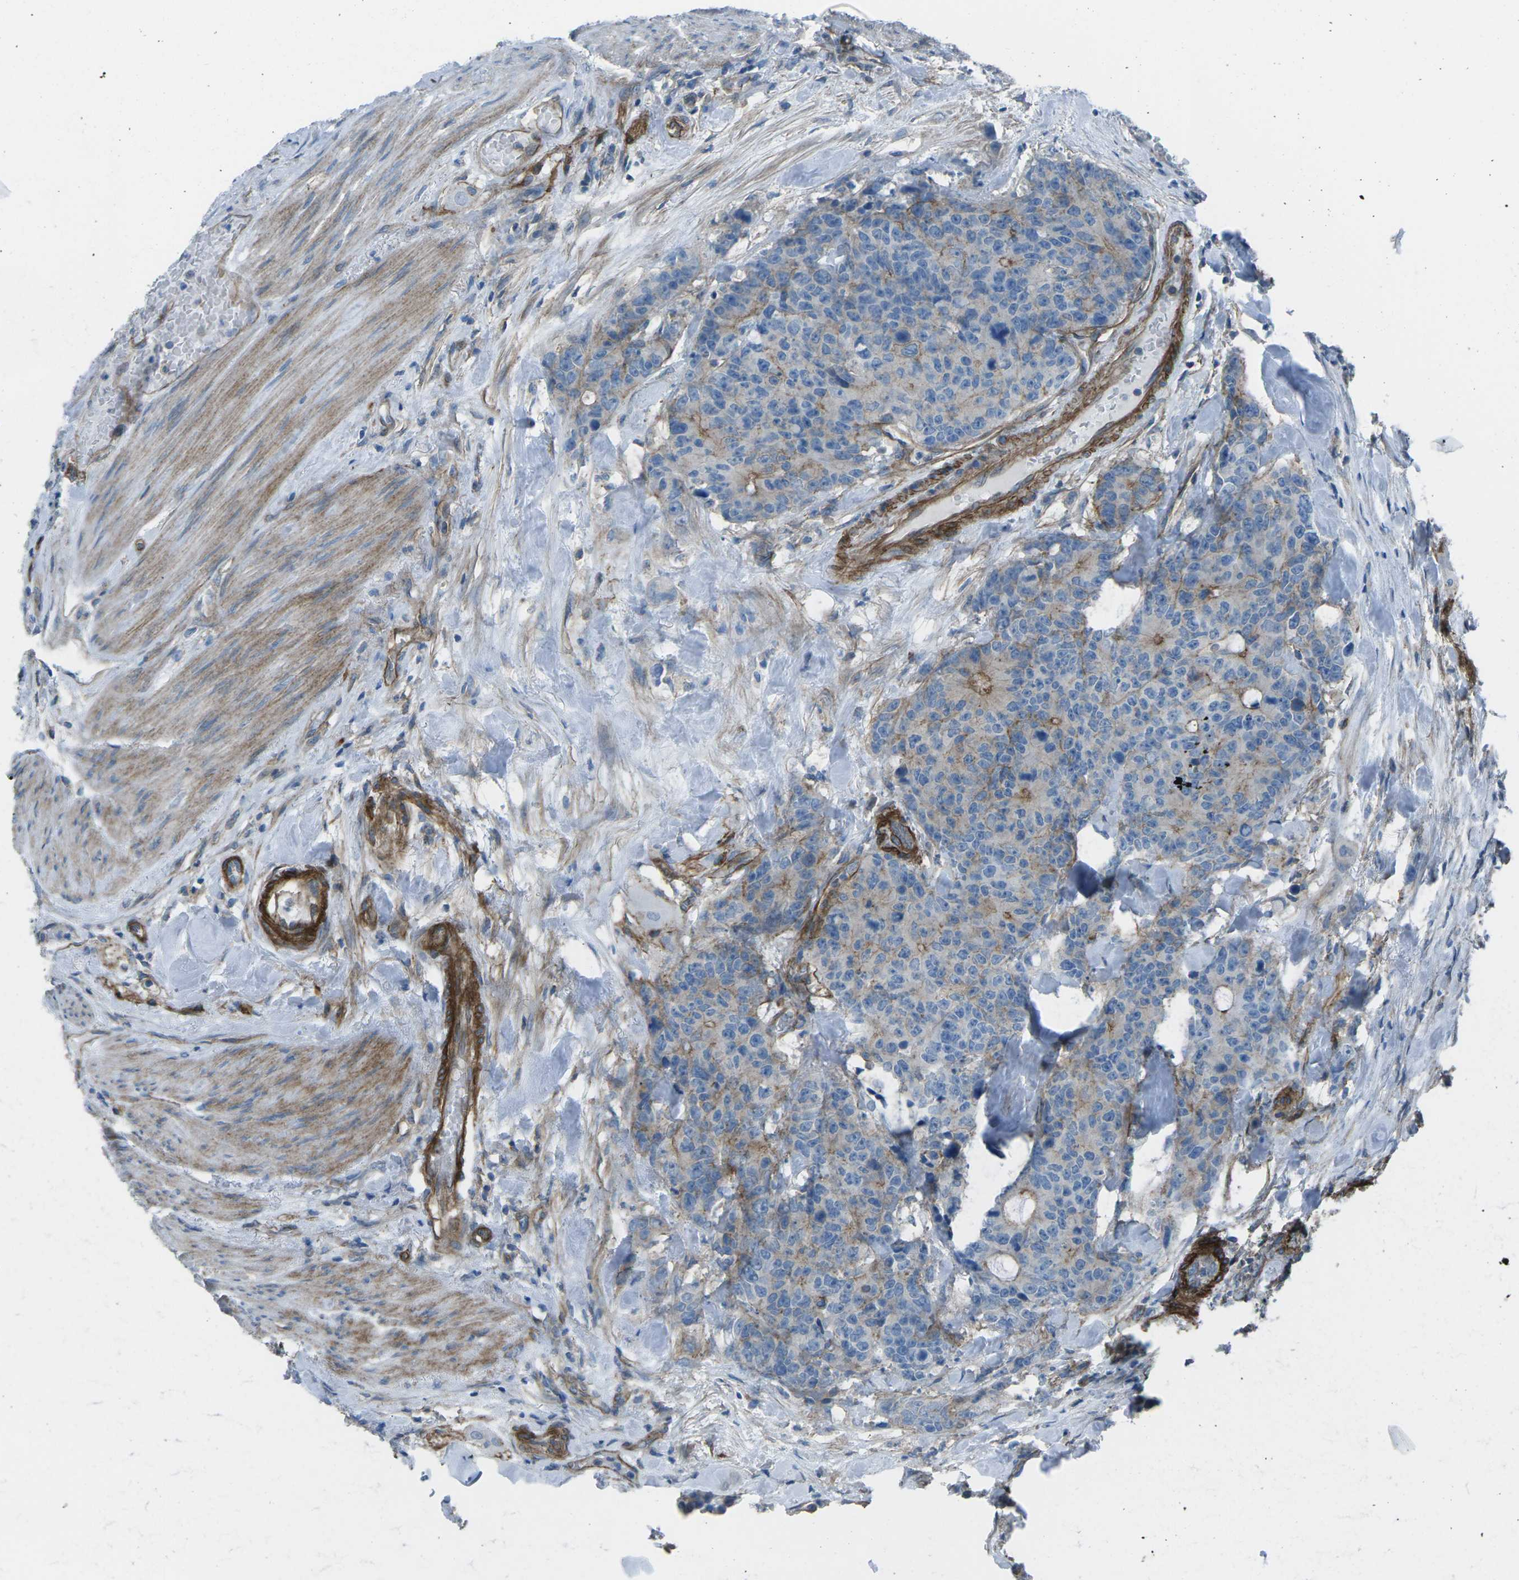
{"staining": {"intensity": "weak", "quantity": "<25%", "location": "cytoplasmic/membranous"}, "tissue": "colorectal cancer", "cell_type": "Tumor cells", "image_type": "cancer", "snomed": [{"axis": "morphology", "description": "Adenocarcinoma, NOS"}, {"axis": "topography", "description": "Colon"}], "caption": "Tumor cells show no significant positivity in colorectal cancer.", "gene": "UTRN", "patient": {"sex": "female", "age": 86}}